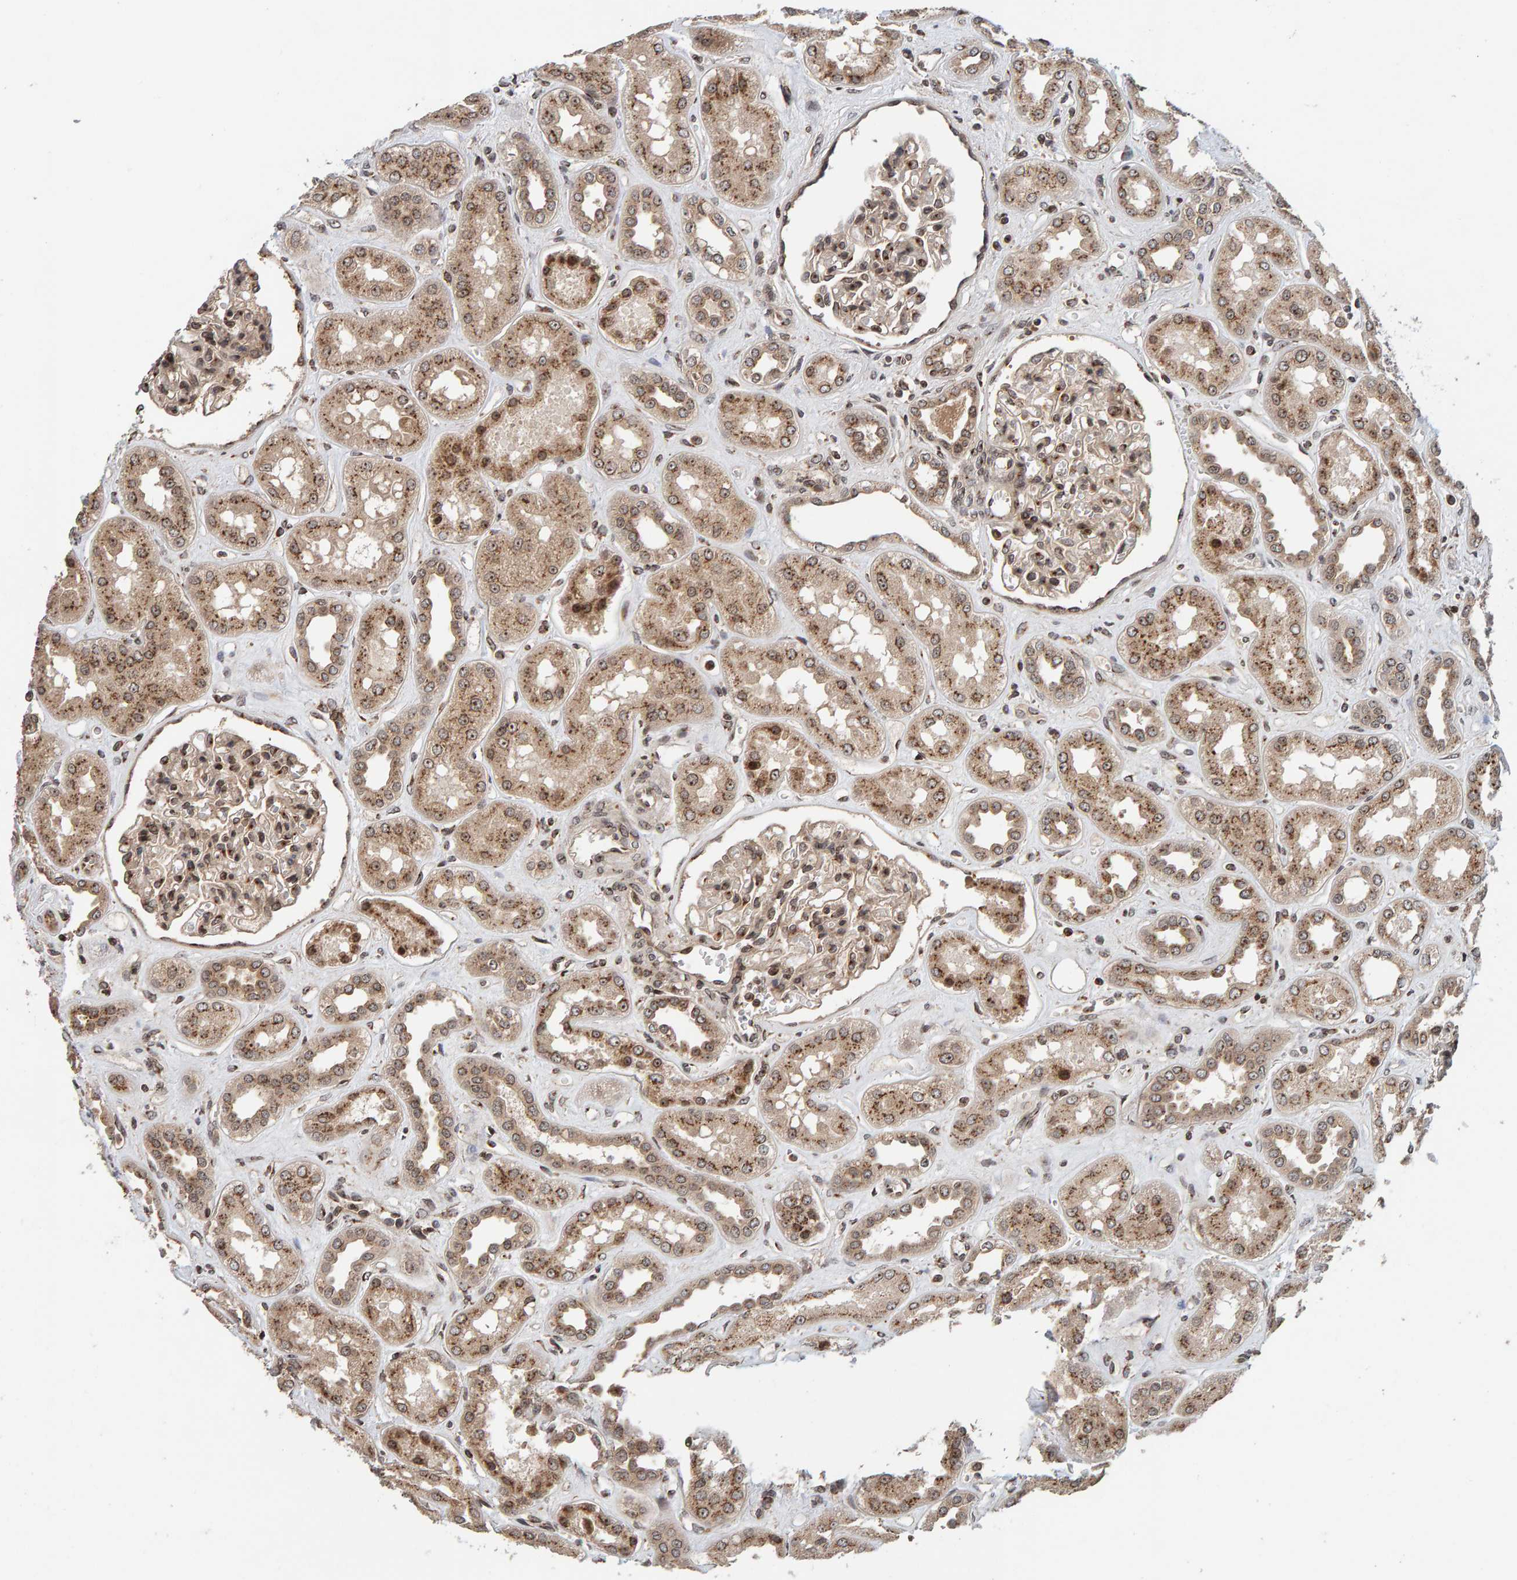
{"staining": {"intensity": "moderate", "quantity": ">75%", "location": "cytoplasmic/membranous"}, "tissue": "kidney", "cell_type": "Cells in glomeruli", "image_type": "normal", "snomed": [{"axis": "morphology", "description": "Normal tissue, NOS"}, {"axis": "topography", "description": "Kidney"}], "caption": "Immunohistochemical staining of unremarkable kidney shows moderate cytoplasmic/membranous protein expression in approximately >75% of cells in glomeruli. Using DAB (brown) and hematoxylin (blue) stains, captured at high magnification using brightfield microscopy.", "gene": "CCDC182", "patient": {"sex": "male", "age": 59}}